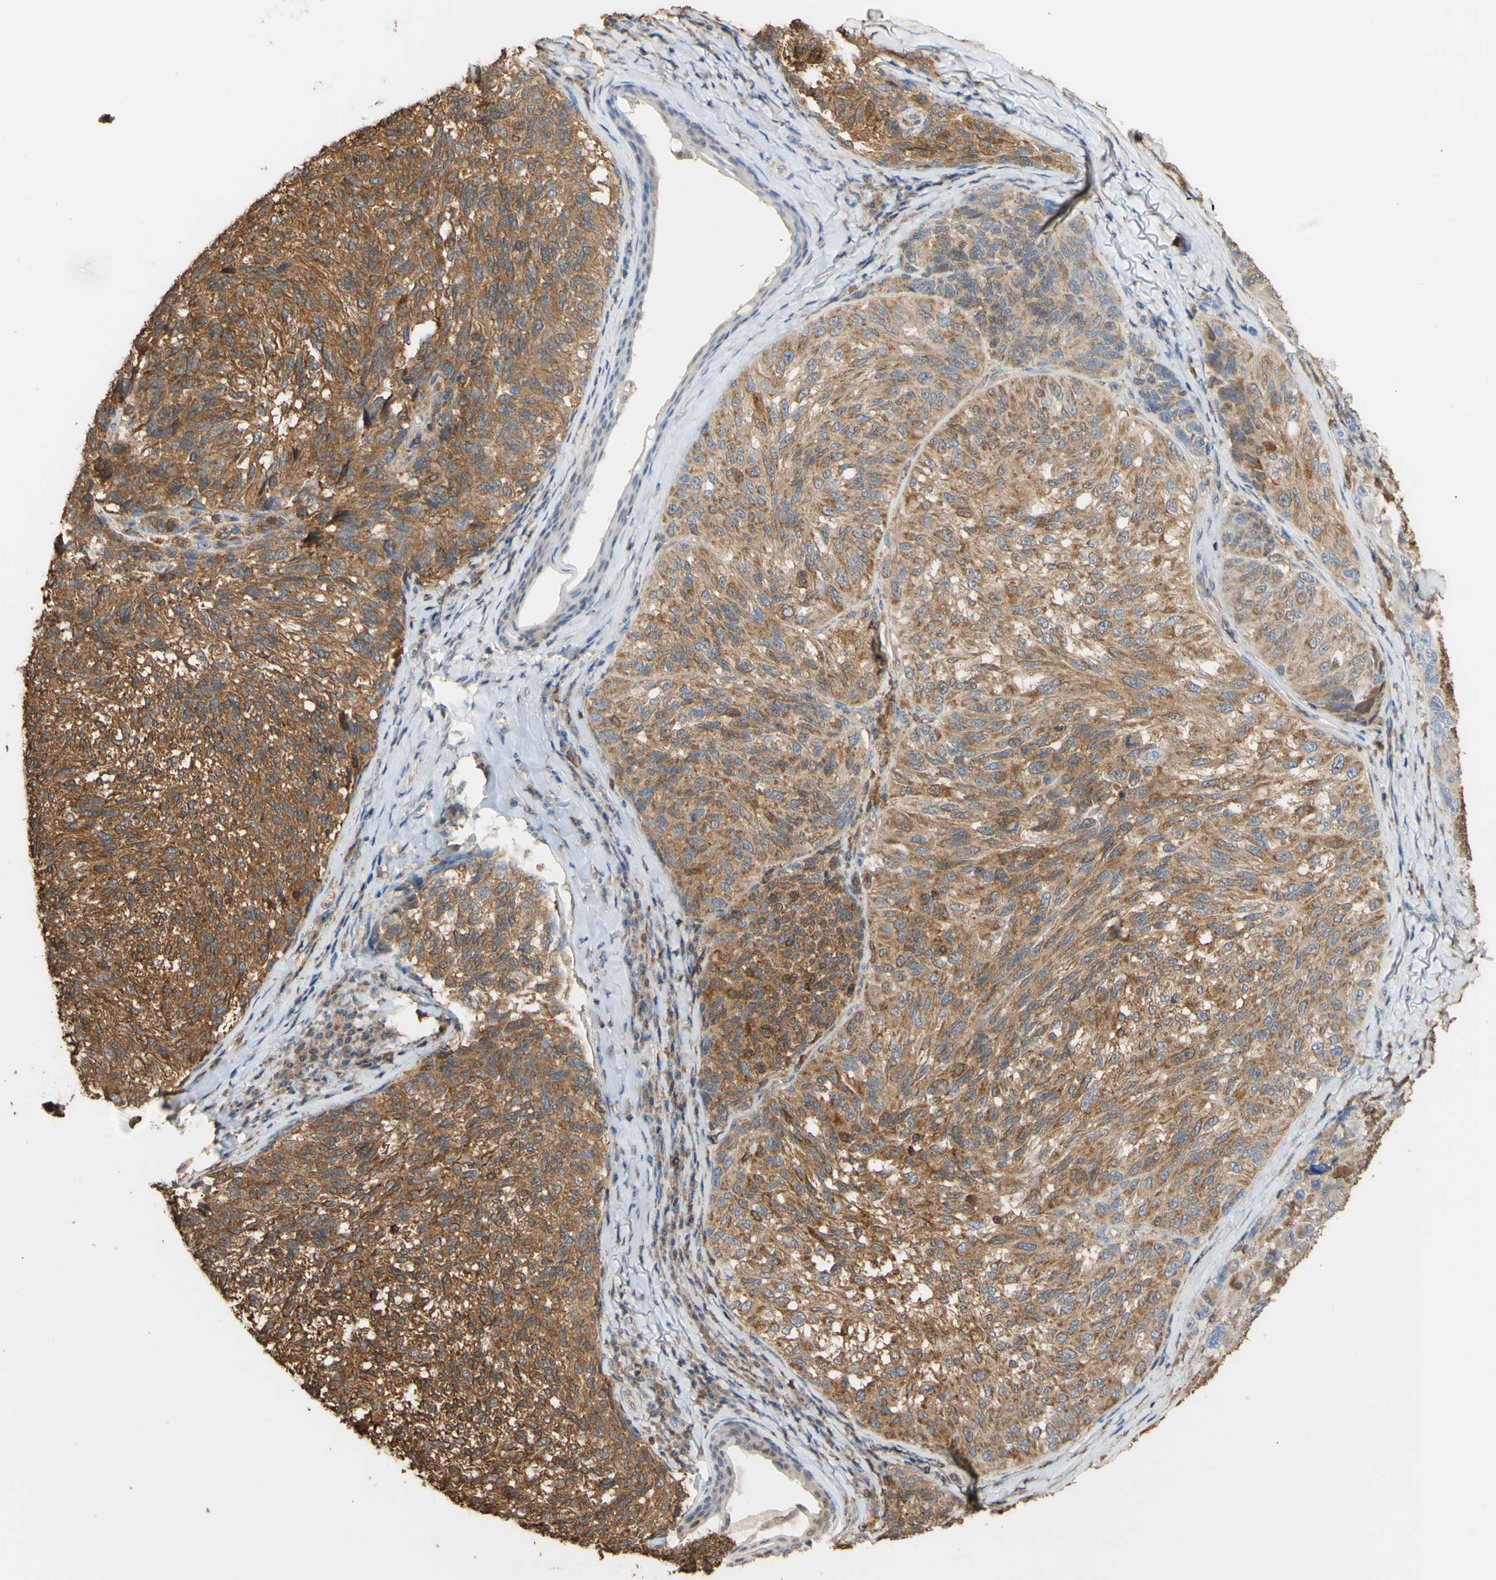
{"staining": {"intensity": "moderate", "quantity": ">75%", "location": "cytoplasmic/membranous"}, "tissue": "melanoma", "cell_type": "Tumor cells", "image_type": "cancer", "snomed": [{"axis": "morphology", "description": "Malignant melanoma, NOS"}, {"axis": "topography", "description": "Skin"}], "caption": "A photomicrograph of melanoma stained for a protein demonstrates moderate cytoplasmic/membranous brown staining in tumor cells. (DAB (3,3'-diaminobenzidine) = brown stain, brightfield microscopy at high magnification).", "gene": "ALDH9A1", "patient": {"sex": "female", "age": 73}}